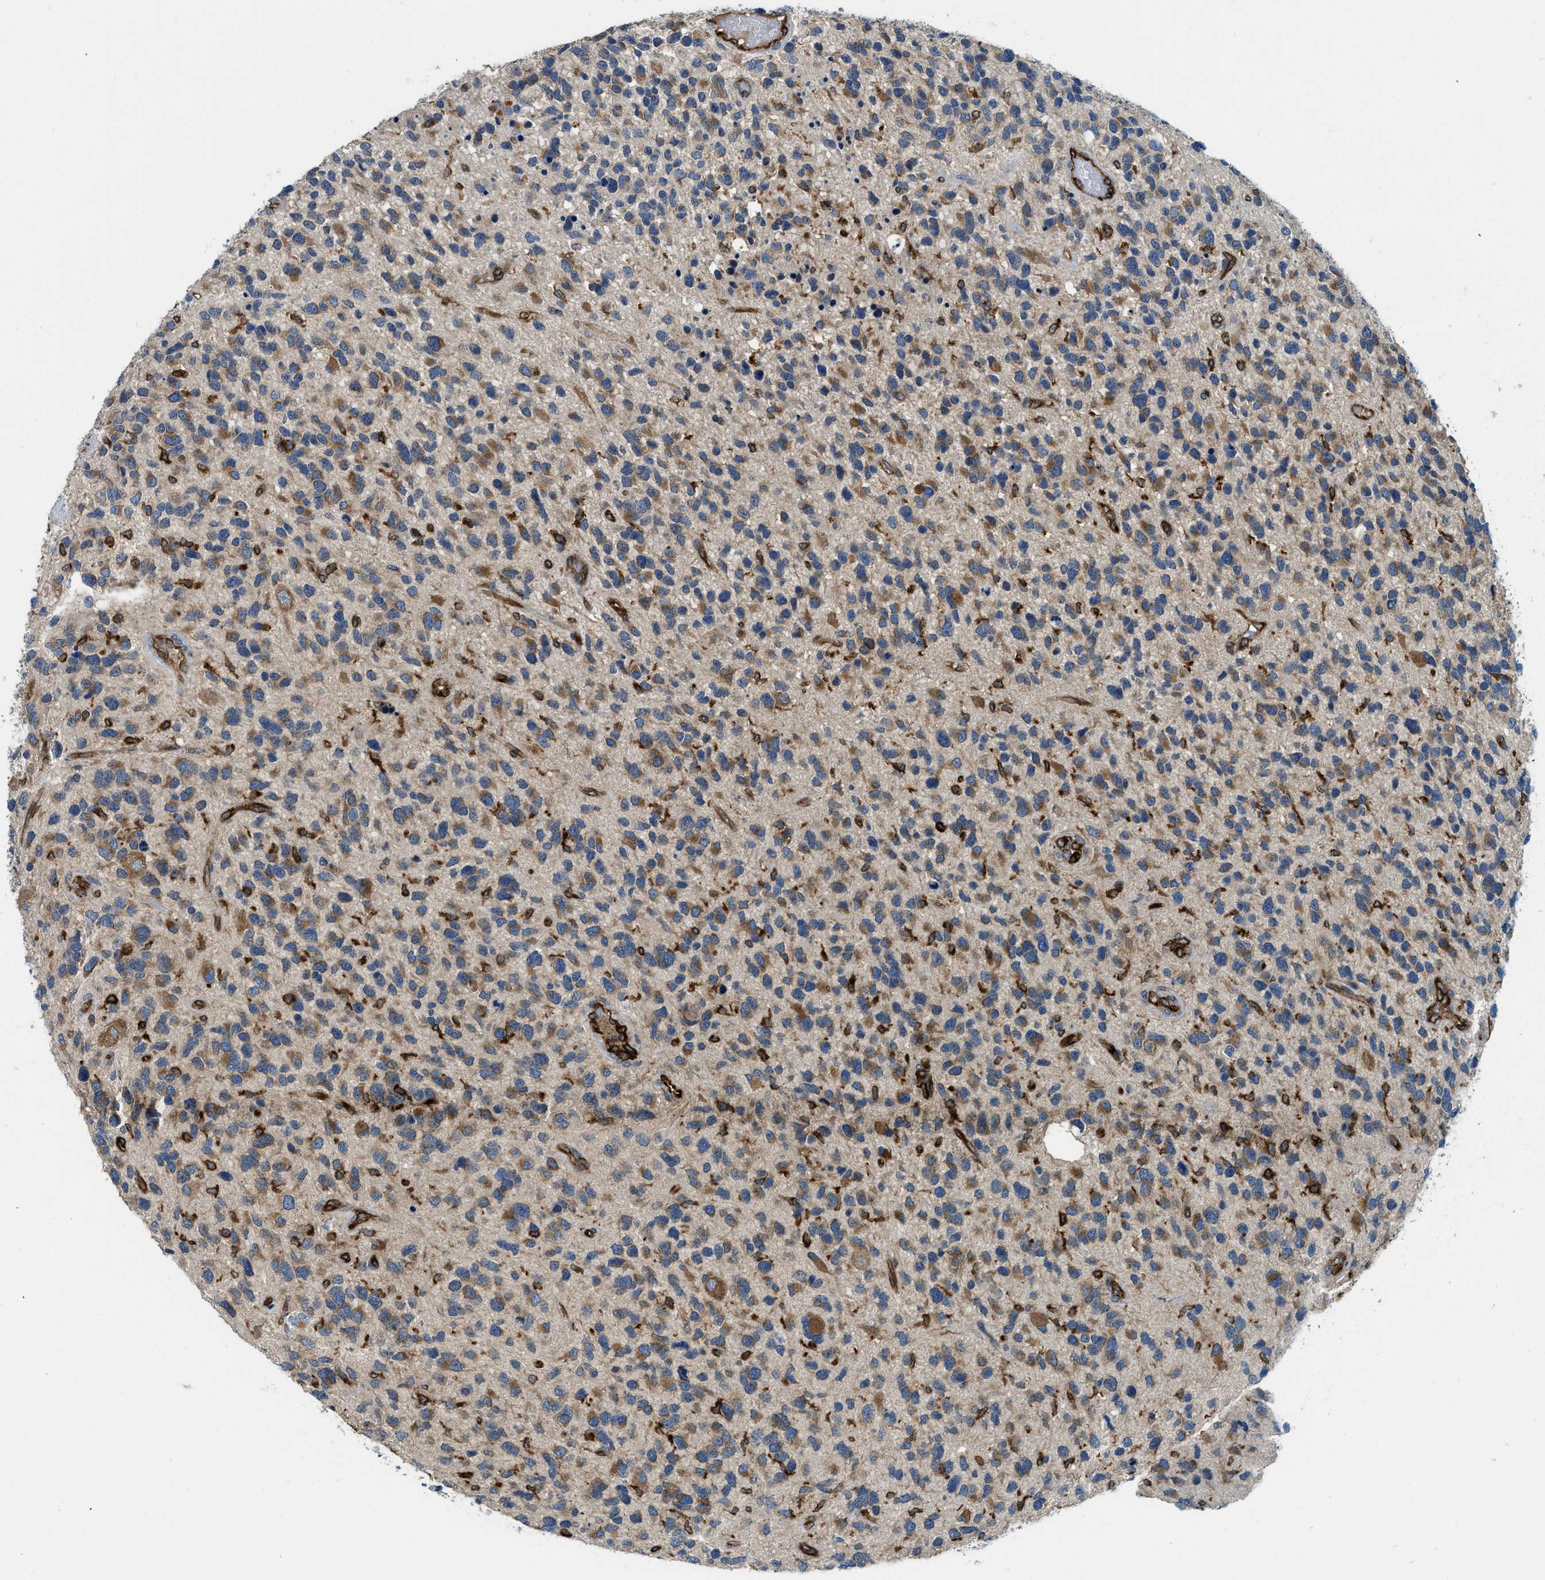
{"staining": {"intensity": "moderate", "quantity": ">75%", "location": "cytoplasmic/membranous"}, "tissue": "glioma", "cell_type": "Tumor cells", "image_type": "cancer", "snomed": [{"axis": "morphology", "description": "Glioma, malignant, High grade"}, {"axis": "topography", "description": "Brain"}], "caption": "Immunohistochemical staining of high-grade glioma (malignant) shows moderate cytoplasmic/membranous protein staining in approximately >75% of tumor cells.", "gene": "BCAP31", "patient": {"sex": "female", "age": 58}}